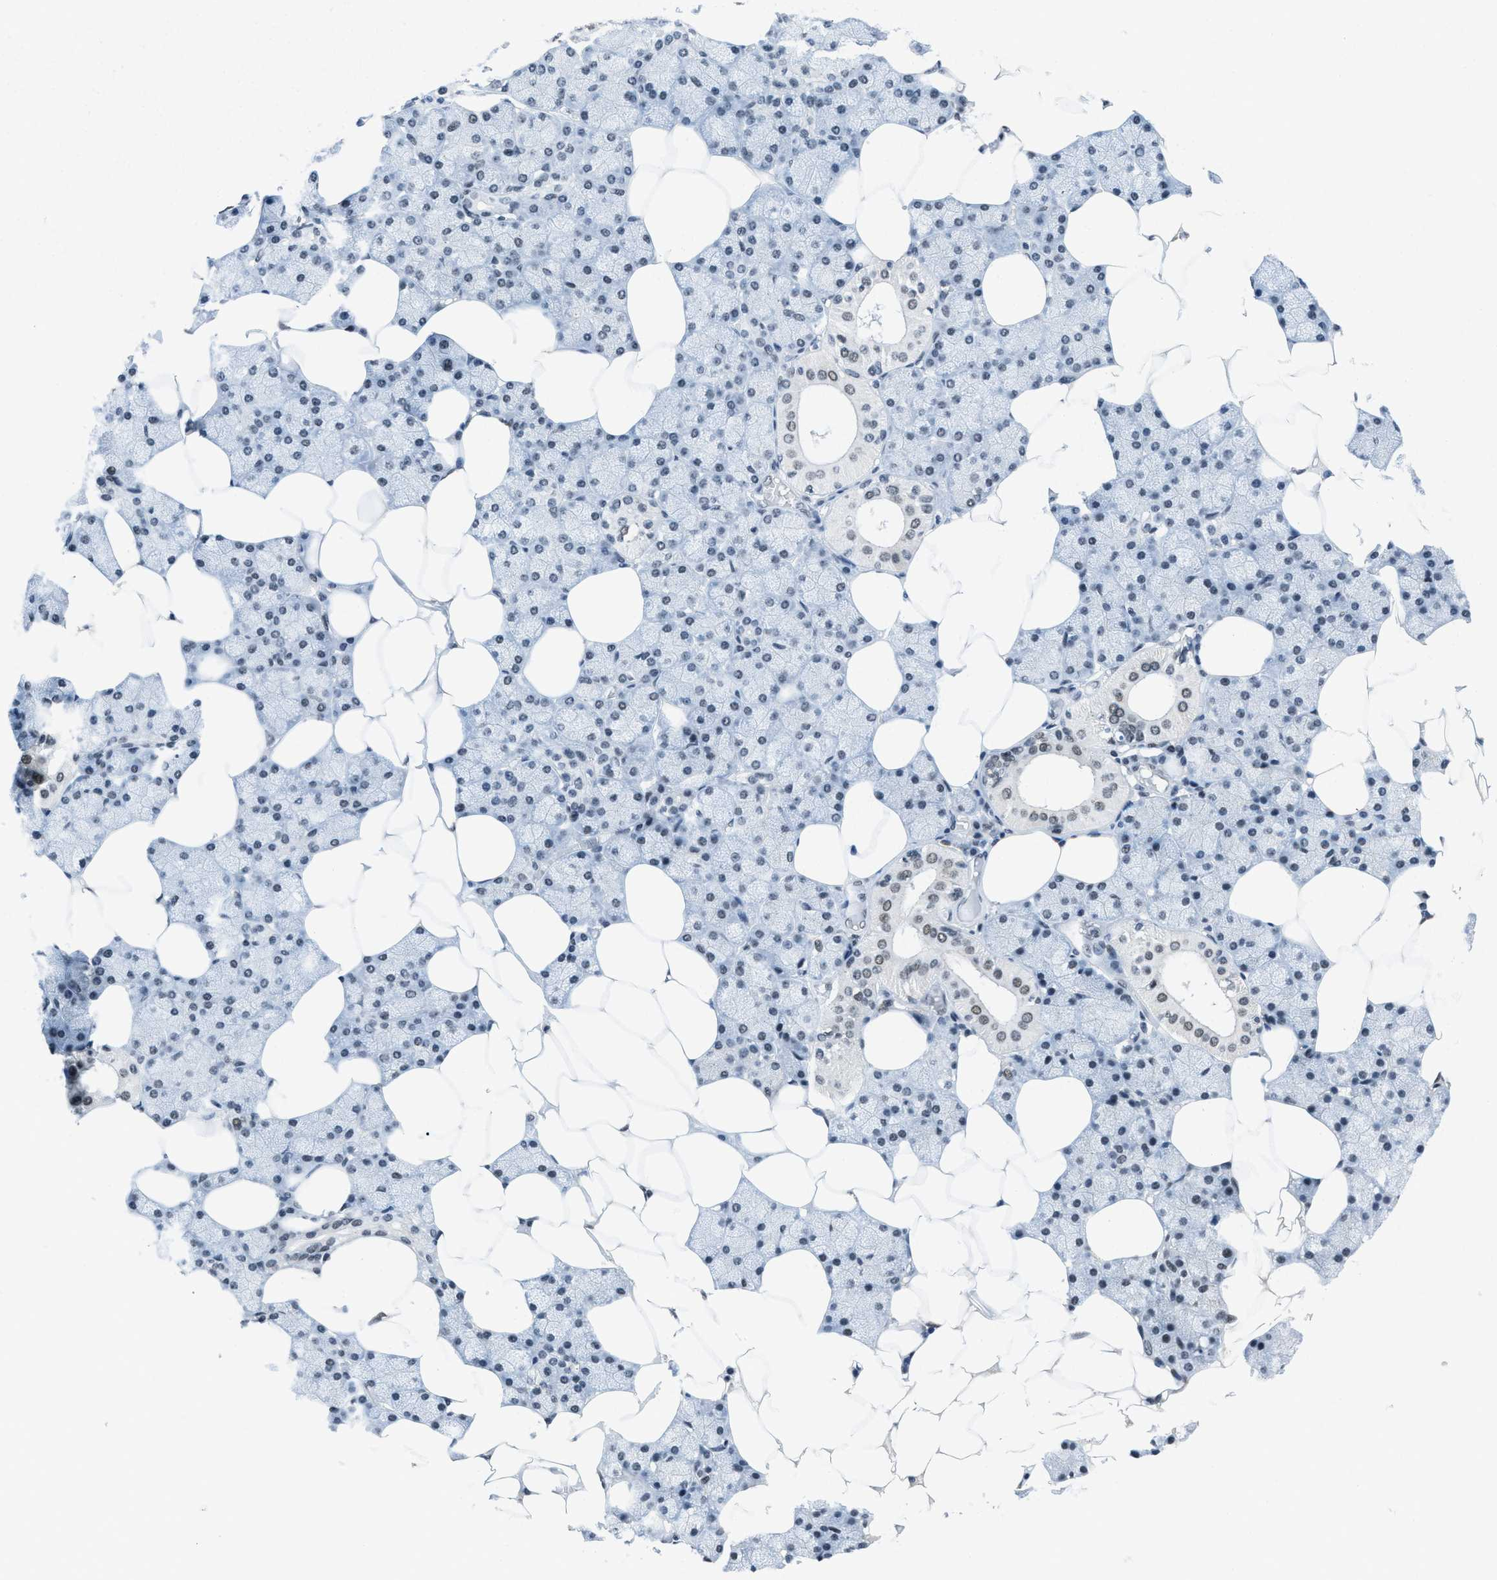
{"staining": {"intensity": "moderate", "quantity": ">75%", "location": "cytoplasmic/membranous,nuclear"}, "tissue": "salivary gland", "cell_type": "Glandular cells", "image_type": "normal", "snomed": [{"axis": "morphology", "description": "Normal tissue, NOS"}, {"axis": "topography", "description": "Salivary gland"}], "caption": "Salivary gland stained with immunohistochemistry demonstrates moderate cytoplasmic/membranous,nuclear positivity in about >75% of glandular cells. Using DAB (3,3'-diaminobenzidine) (brown) and hematoxylin (blue) stains, captured at high magnification using brightfield microscopy.", "gene": "GATAD2B", "patient": {"sex": "male", "age": 62}}